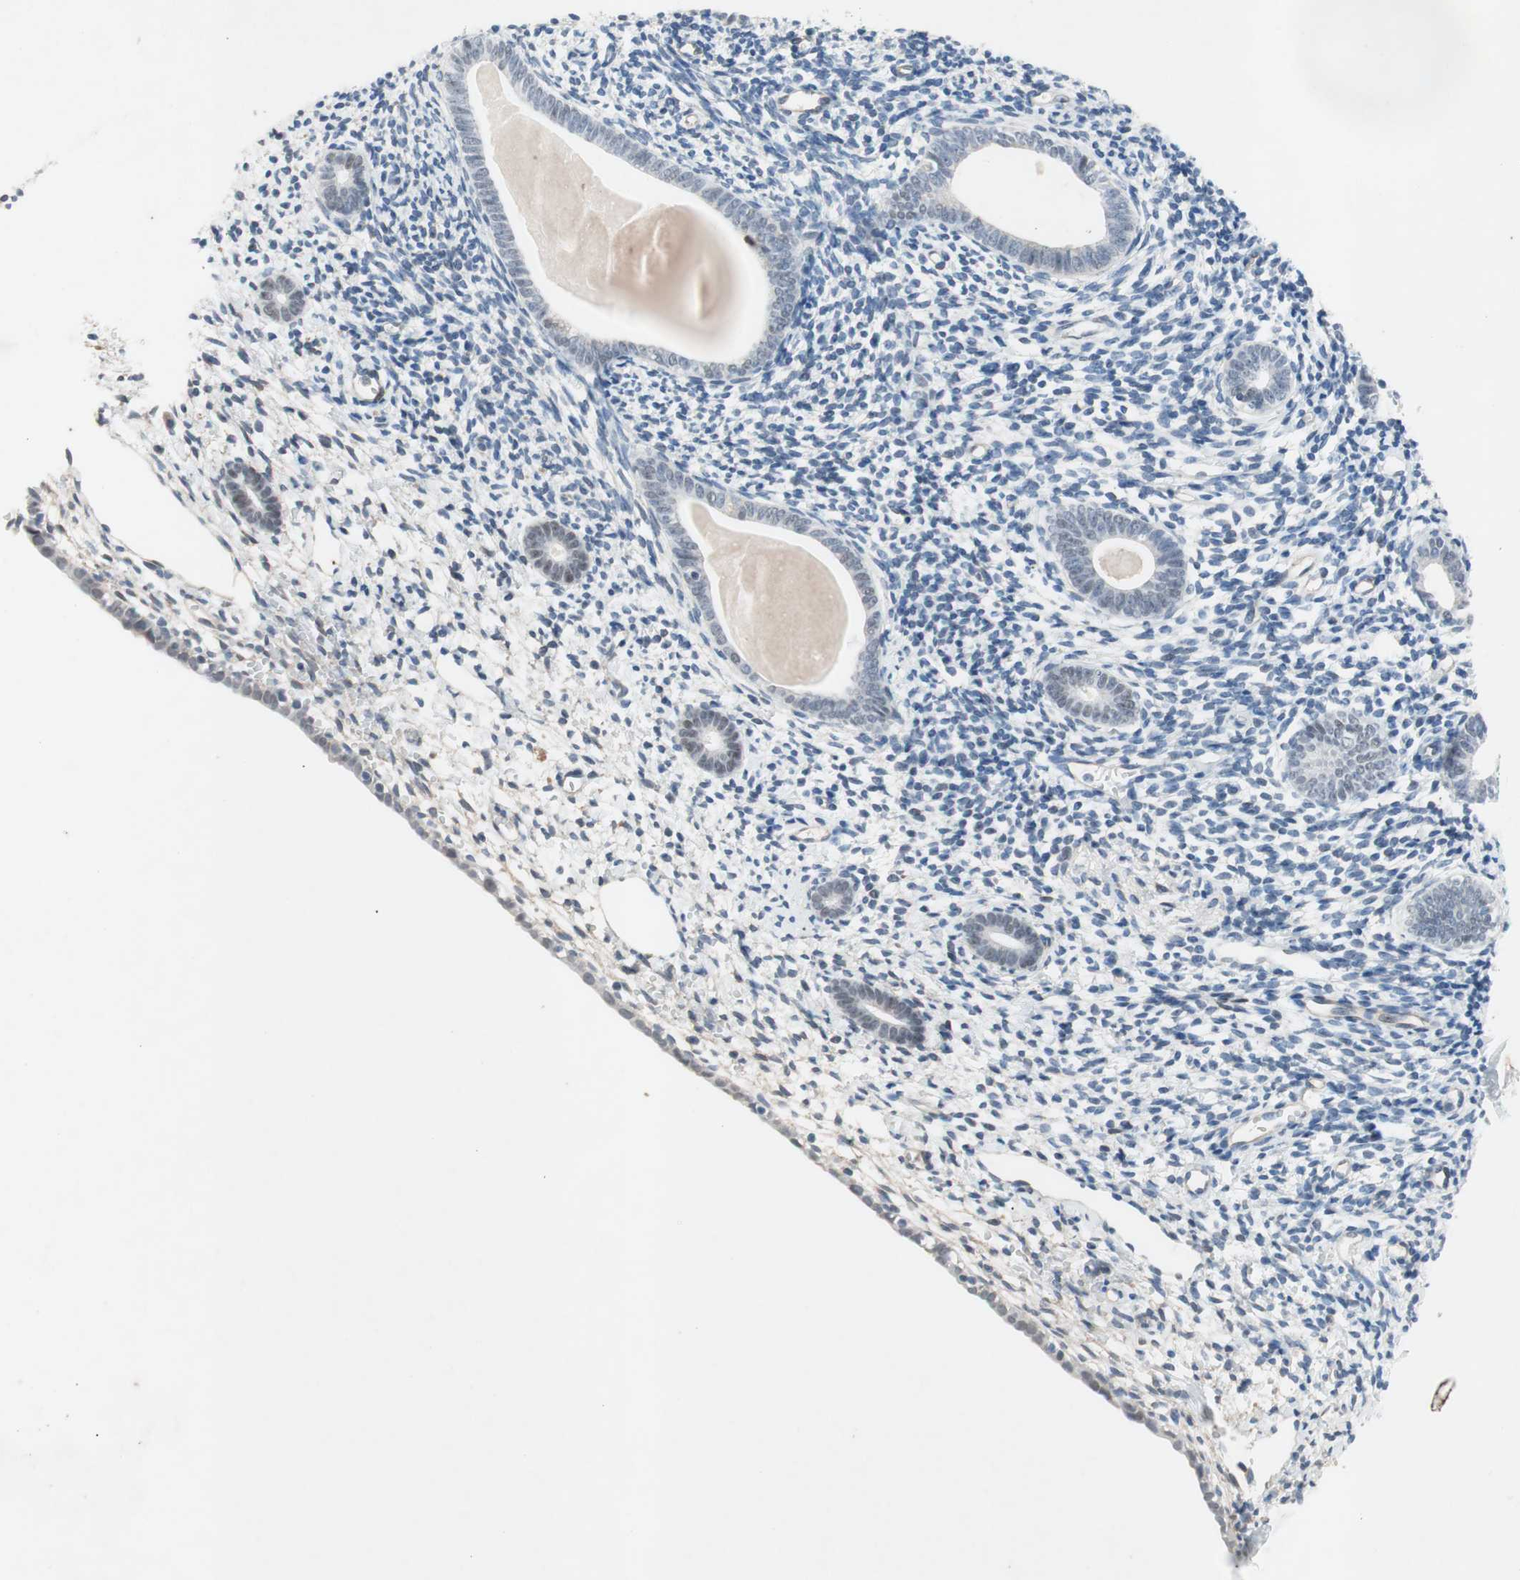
{"staining": {"intensity": "negative", "quantity": "none", "location": "none"}, "tissue": "endometrium", "cell_type": "Cells in endometrial stroma", "image_type": "normal", "snomed": [{"axis": "morphology", "description": "Normal tissue, NOS"}, {"axis": "topography", "description": "Endometrium"}], "caption": "DAB immunohistochemical staining of benign human endometrium displays no significant staining in cells in endometrial stroma.", "gene": "ARNT2", "patient": {"sex": "female", "age": 71}}